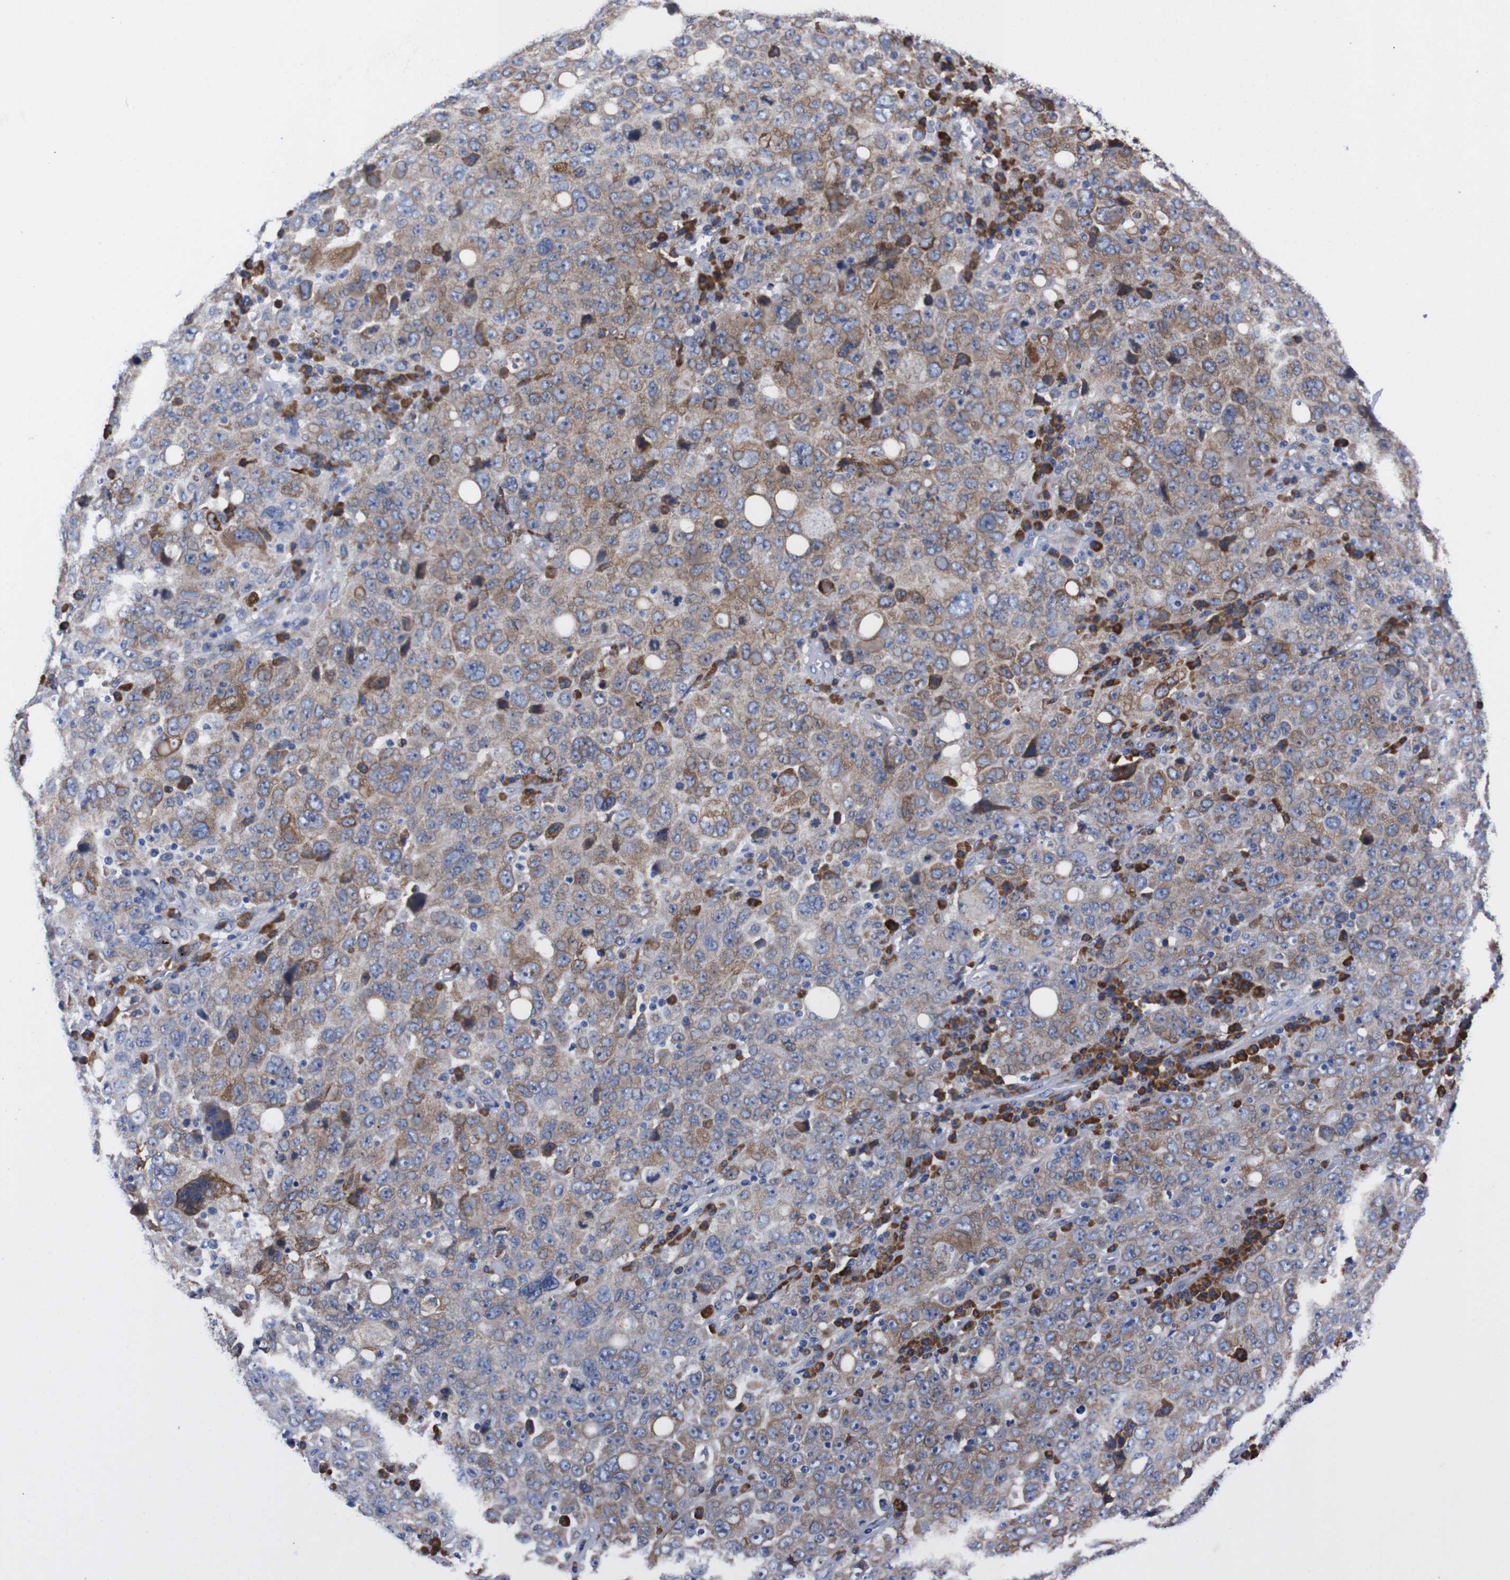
{"staining": {"intensity": "weak", "quantity": "25%-75%", "location": "cytoplasmic/membranous"}, "tissue": "ovarian cancer", "cell_type": "Tumor cells", "image_type": "cancer", "snomed": [{"axis": "morphology", "description": "Carcinoma, endometroid"}, {"axis": "topography", "description": "Ovary"}], "caption": "Immunohistochemical staining of human ovarian endometroid carcinoma displays low levels of weak cytoplasmic/membranous staining in about 25%-75% of tumor cells. (Stains: DAB (3,3'-diaminobenzidine) in brown, nuclei in blue, Microscopy: brightfield microscopy at high magnification).", "gene": "NEBL", "patient": {"sex": "female", "age": 62}}